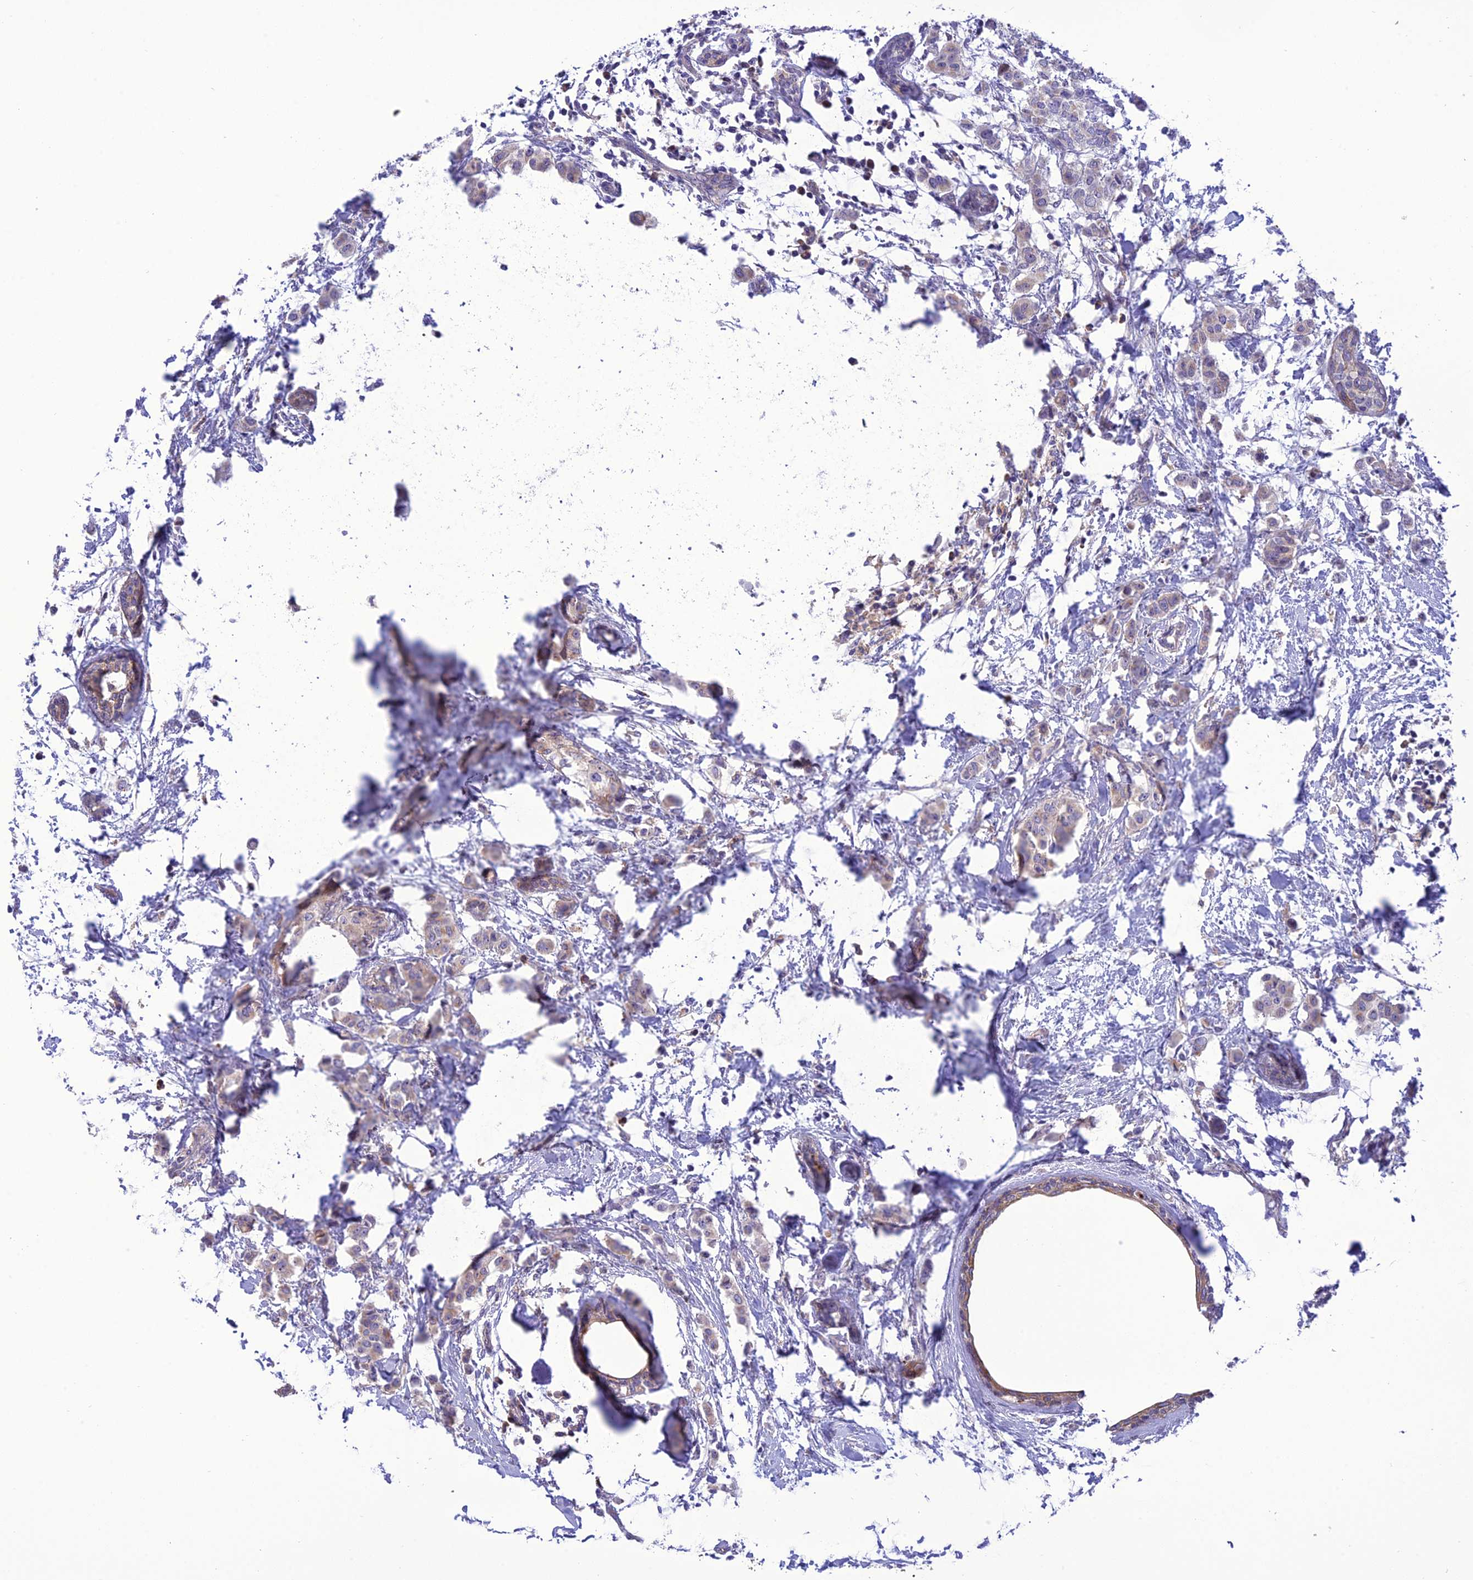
{"staining": {"intensity": "weak", "quantity": "25%-75%", "location": "cytoplasmic/membranous"}, "tissue": "breast cancer", "cell_type": "Tumor cells", "image_type": "cancer", "snomed": [{"axis": "morphology", "description": "Duct carcinoma"}, {"axis": "topography", "description": "Breast"}], "caption": "This micrograph exhibits infiltrating ductal carcinoma (breast) stained with immunohistochemistry (IHC) to label a protein in brown. The cytoplasmic/membranous of tumor cells show weak positivity for the protein. Nuclei are counter-stained blue.", "gene": "JMY", "patient": {"sex": "female", "age": 40}}